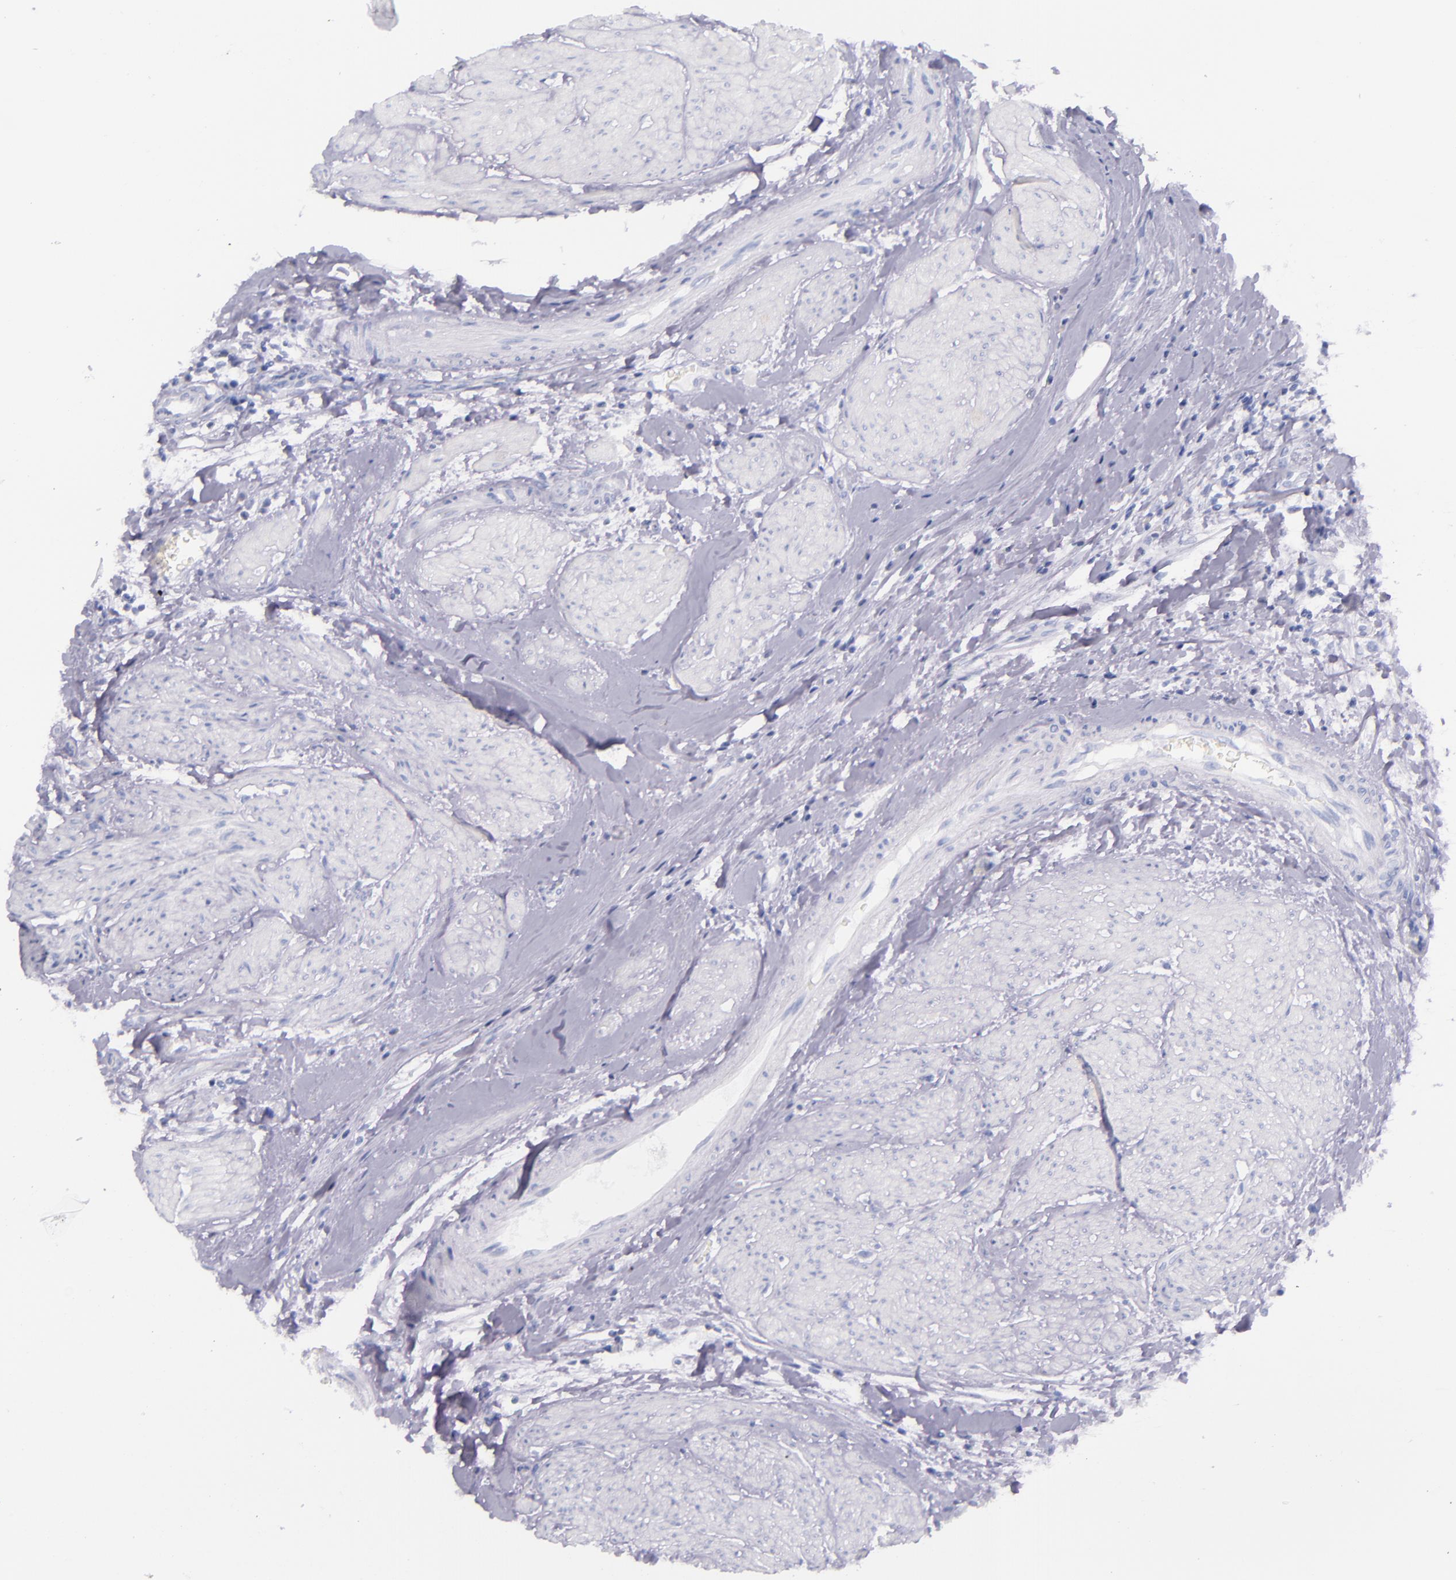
{"staining": {"intensity": "negative", "quantity": "none", "location": "none"}, "tissue": "urothelial cancer", "cell_type": "Tumor cells", "image_type": "cancer", "snomed": [{"axis": "morphology", "description": "Urothelial carcinoma, High grade"}, {"axis": "topography", "description": "Urinary bladder"}], "caption": "An immunohistochemistry (IHC) micrograph of high-grade urothelial carcinoma is shown. There is no staining in tumor cells of high-grade urothelial carcinoma. (Brightfield microscopy of DAB (3,3'-diaminobenzidine) IHC at high magnification).", "gene": "SFTPB", "patient": {"sex": "male", "age": 66}}